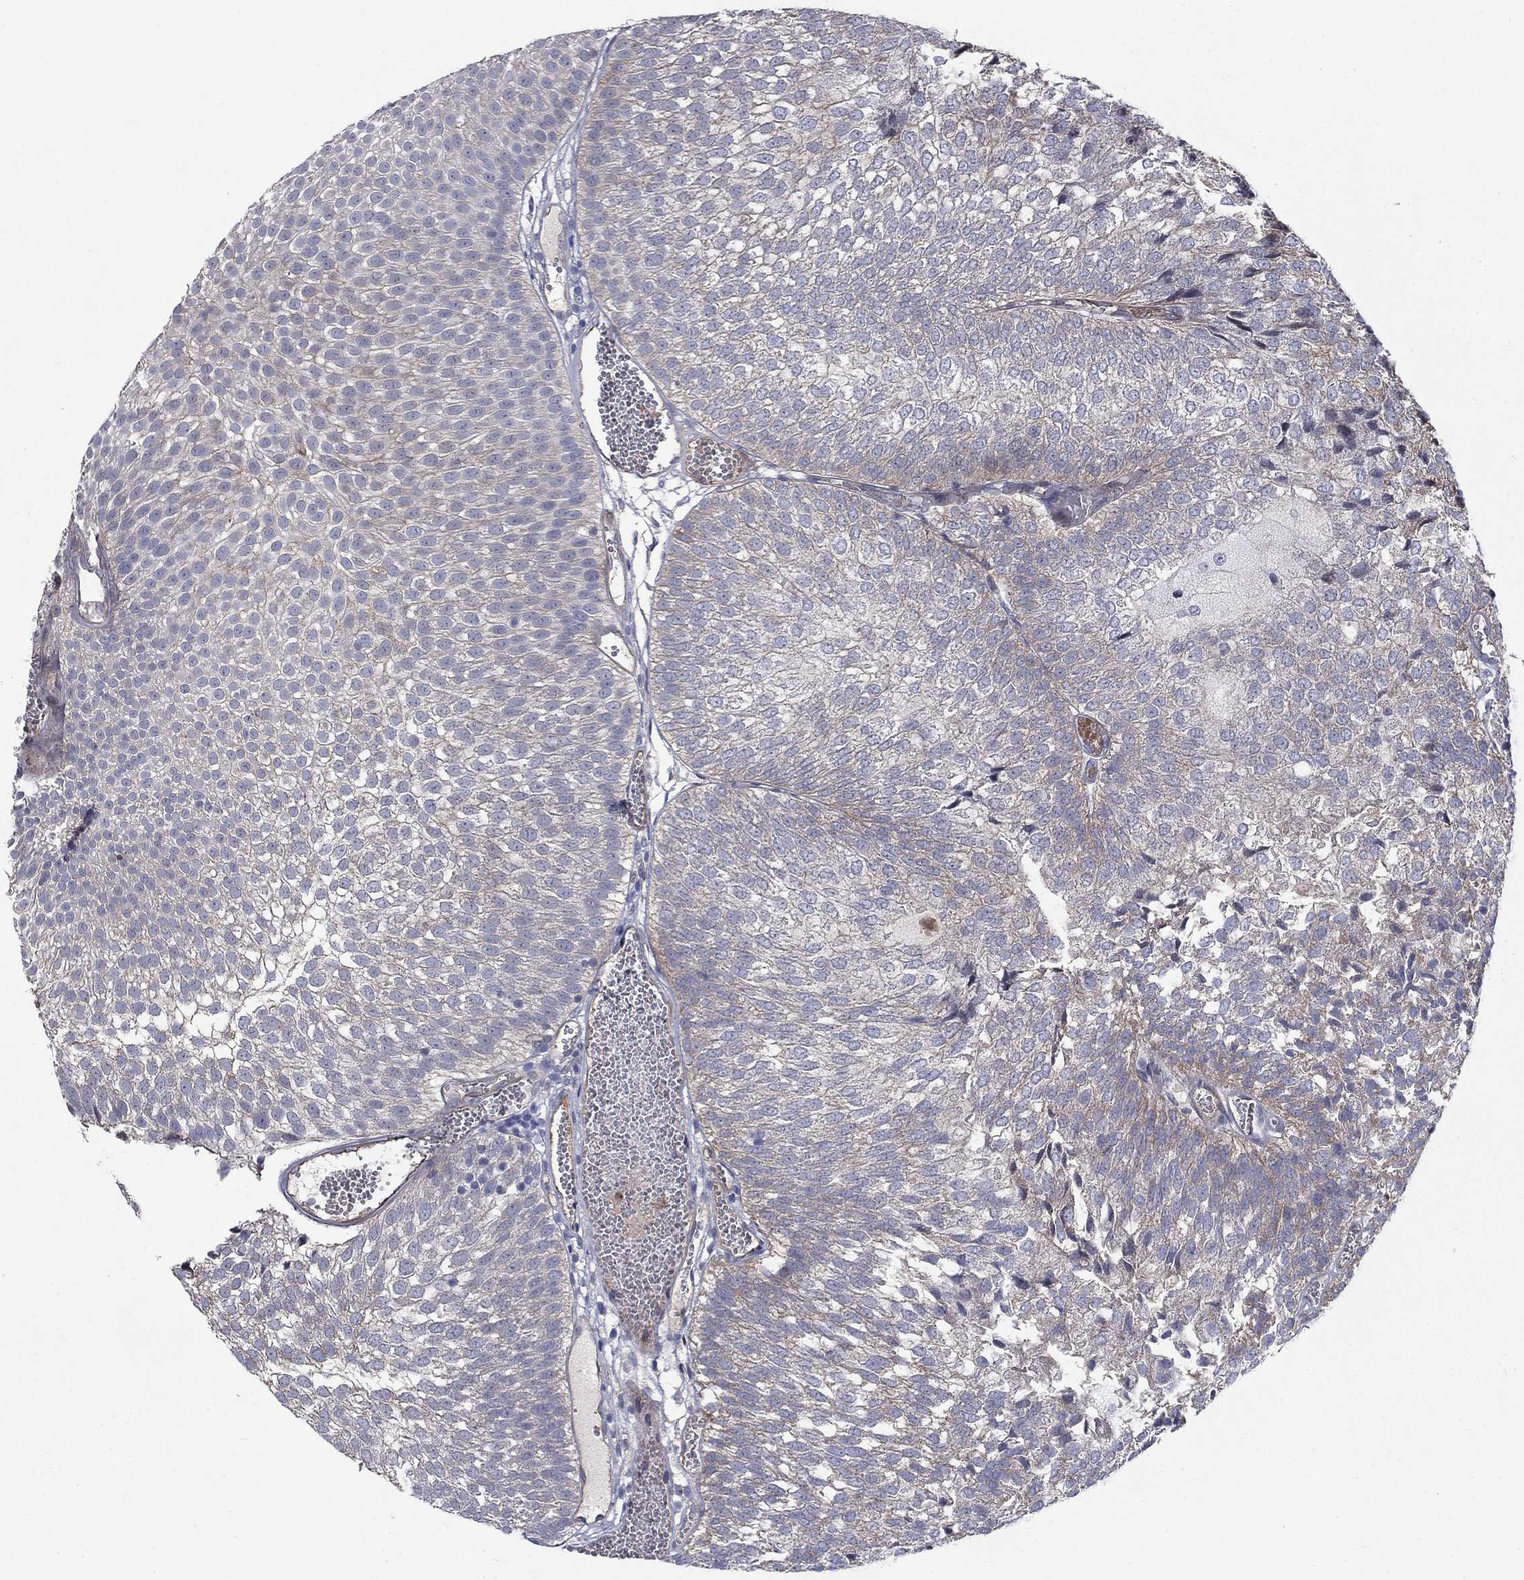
{"staining": {"intensity": "moderate", "quantity": "<25%", "location": "cytoplasmic/membranous"}, "tissue": "urothelial cancer", "cell_type": "Tumor cells", "image_type": "cancer", "snomed": [{"axis": "morphology", "description": "Urothelial carcinoma, Low grade"}, {"axis": "topography", "description": "Urinary bladder"}], "caption": "Urothelial cancer stained for a protein (brown) reveals moderate cytoplasmic/membranous positive expression in approximately <25% of tumor cells.", "gene": "SLC1A1", "patient": {"sex": "male", "age": 52}}